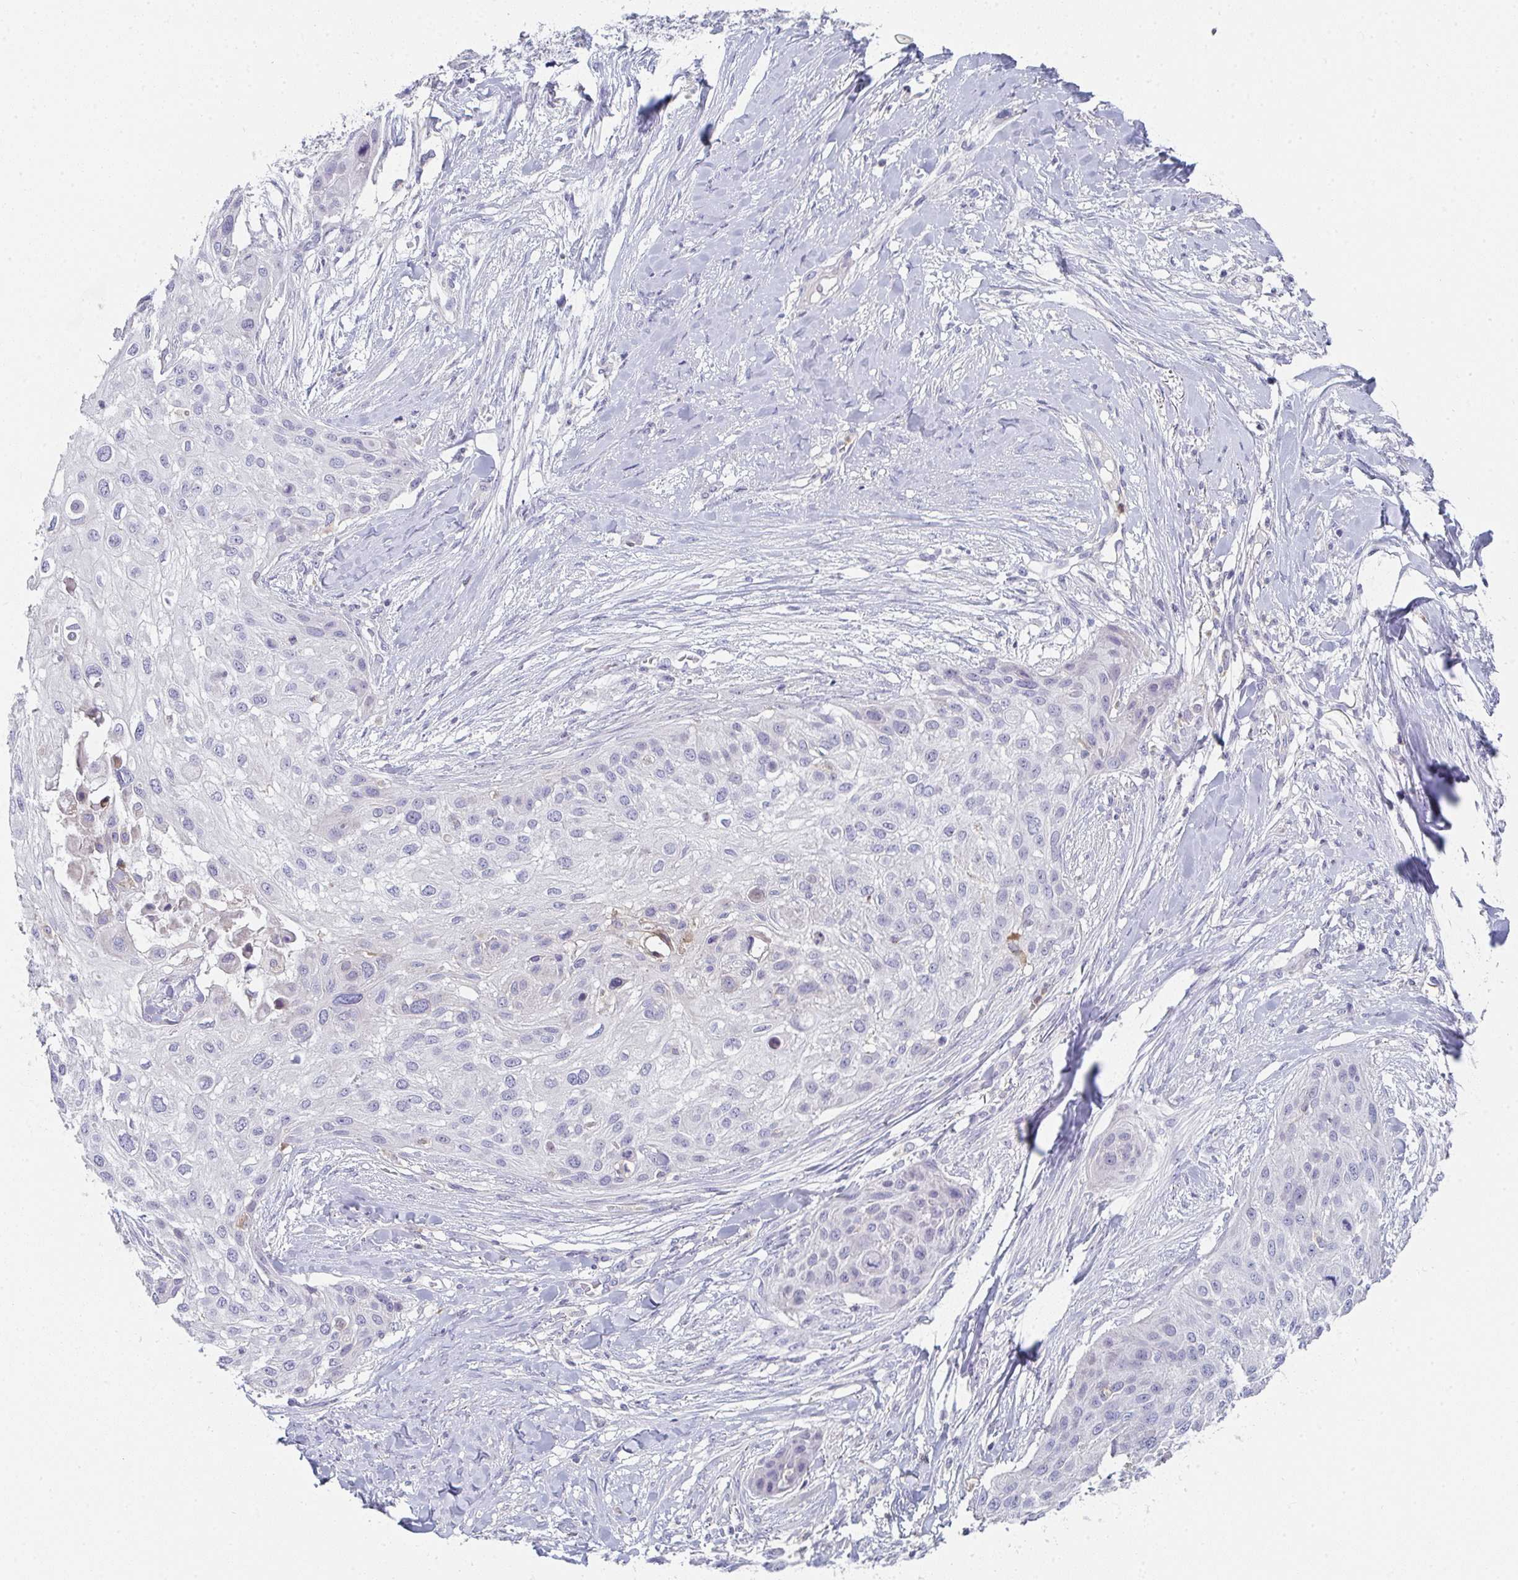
{"staining": {"intensity": "negative", "quantity": "none", "location": "none"}, "tissue": "skin cancer", "cell_type": "Tumor cells", "image_type": "cancer", "snomed": [{"axis": "morphology", "description": "Squamous cell carcinoma, NOS"}, {"axis": "topography", "description": "Skin"}], "caption": "Immunohistochemistry of human skin cancer (squamous cell carcinoma) exhibits no expression in tumor cells. (DAB immunohistochemistry visualized using brightfield microscopy, high magnification).", "gene": "KLHL33", "patient": {"sex": "female", "age": 87}}